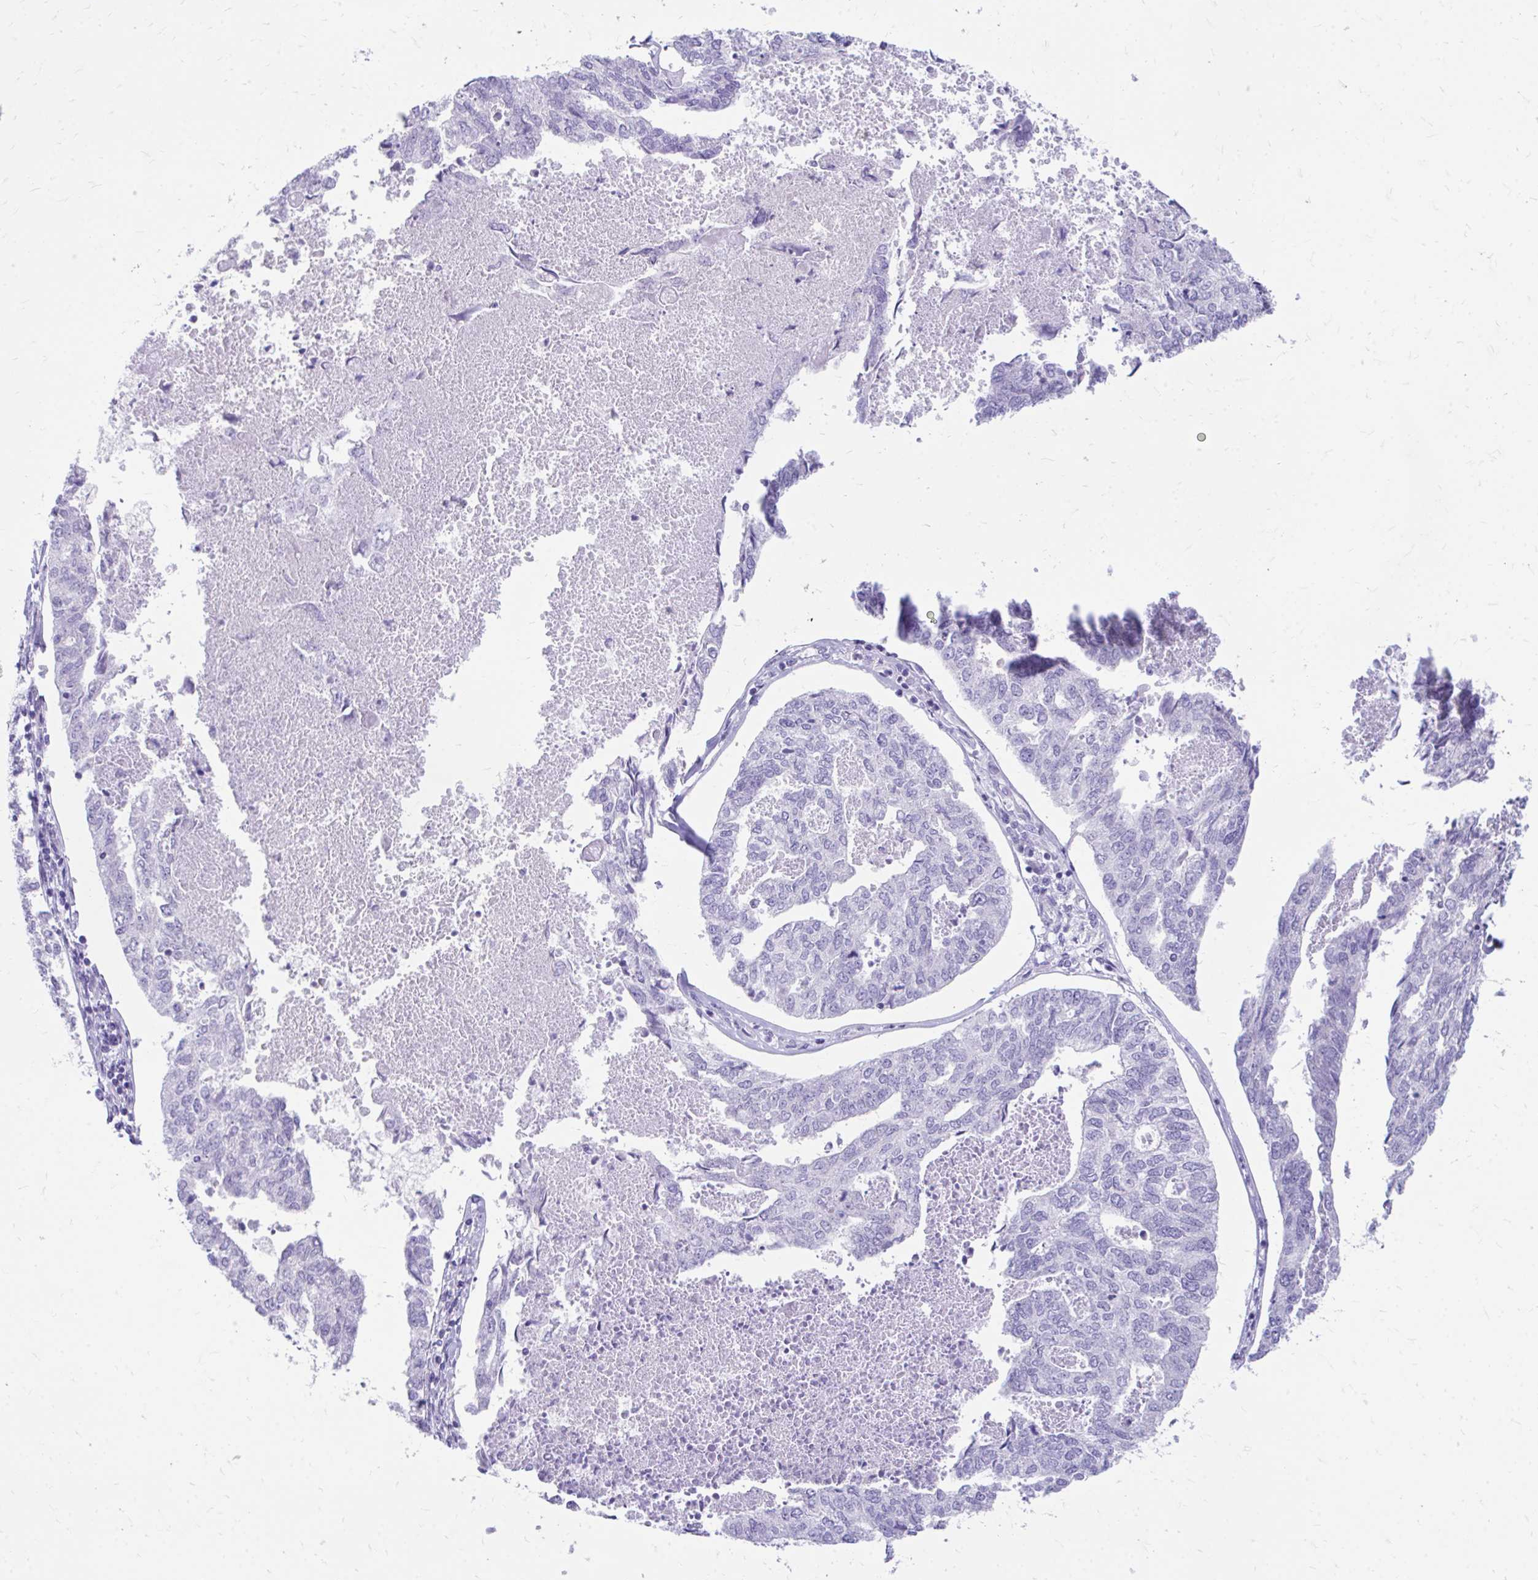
{"staining": {"intensity": "negative", "quantity": "none", "location": "none"}, "tissue": "endometrial cancer", "cell_type": "Tumor cells", "image_type": "cancer", "snomed": [{"axis": "morphology", "description": "Adenocarcinoma, NOS"}, {"axis": "topography", "description": "Endometrium"}], "caption": "There is no significant positivity in tumor cells of endometrial cancer (adenocarcinoma). Brightfield microscopy of immunohistochemistry (IHC) stained with DAB (3,3'-diaminobenzidine) (brown) and hematoxylin (blue), captured at high magnification.", "gene": "KRIT1", "patient": {"sex": "female", "age": 73}}